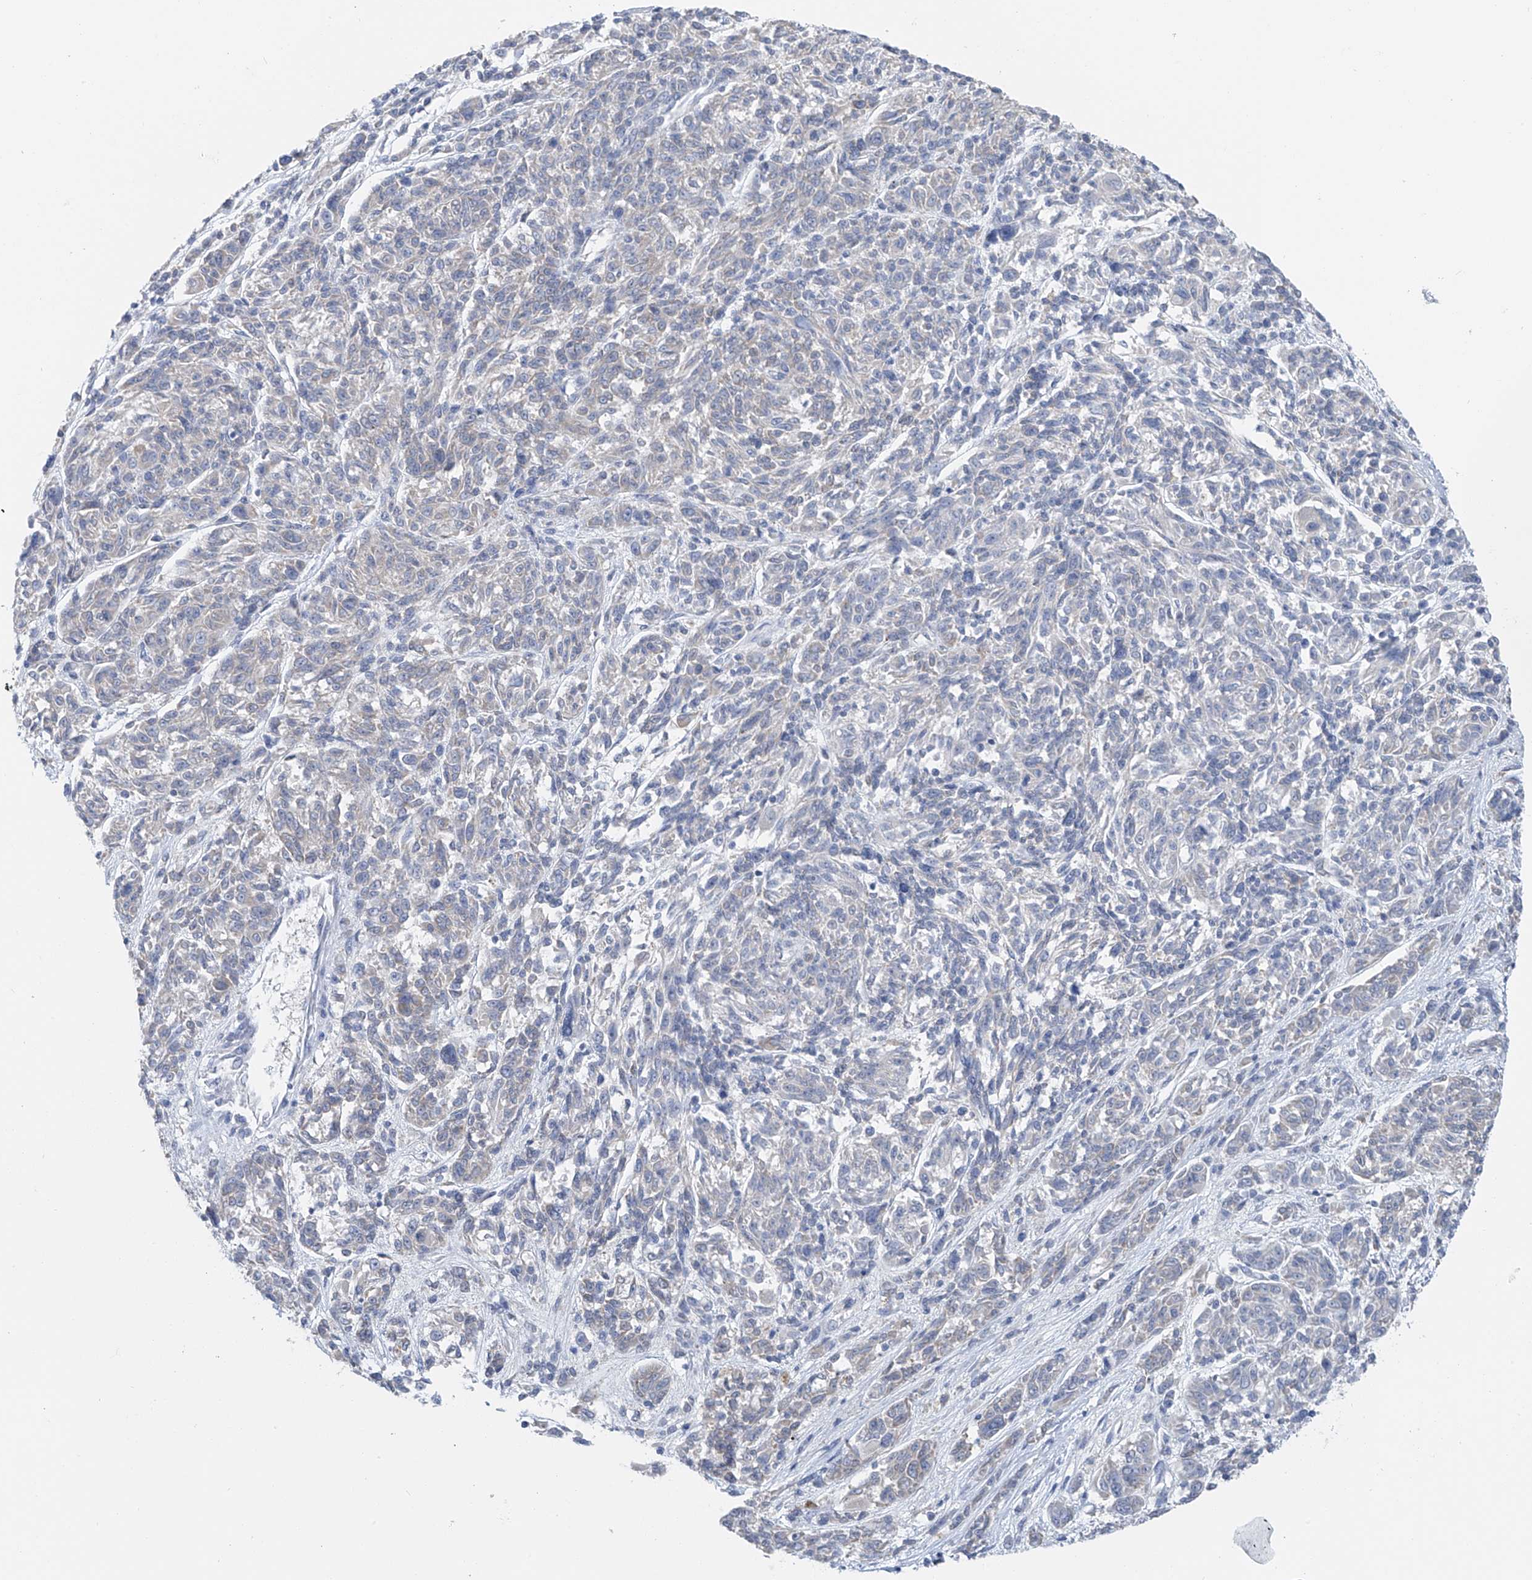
{"staining": {"intensity": "negative", "quantity": "none", "location": "none"}, "tissue": "melanoma", "cell_type": "Tumor cells", "image_type": "cancer", "snomed": [{"axis": "morphology", "description": "Malignant melanoma, NOS"}, {"axis": "topography", "description": "Skin"}], "caption": "Immunohistochemistry histopathology image of human malignant melanoma stained for a protein (brown), which shows no expression in tumor cells.", "gene": "POMGNT2", "patient": {"sex": "male", "age": 53}}